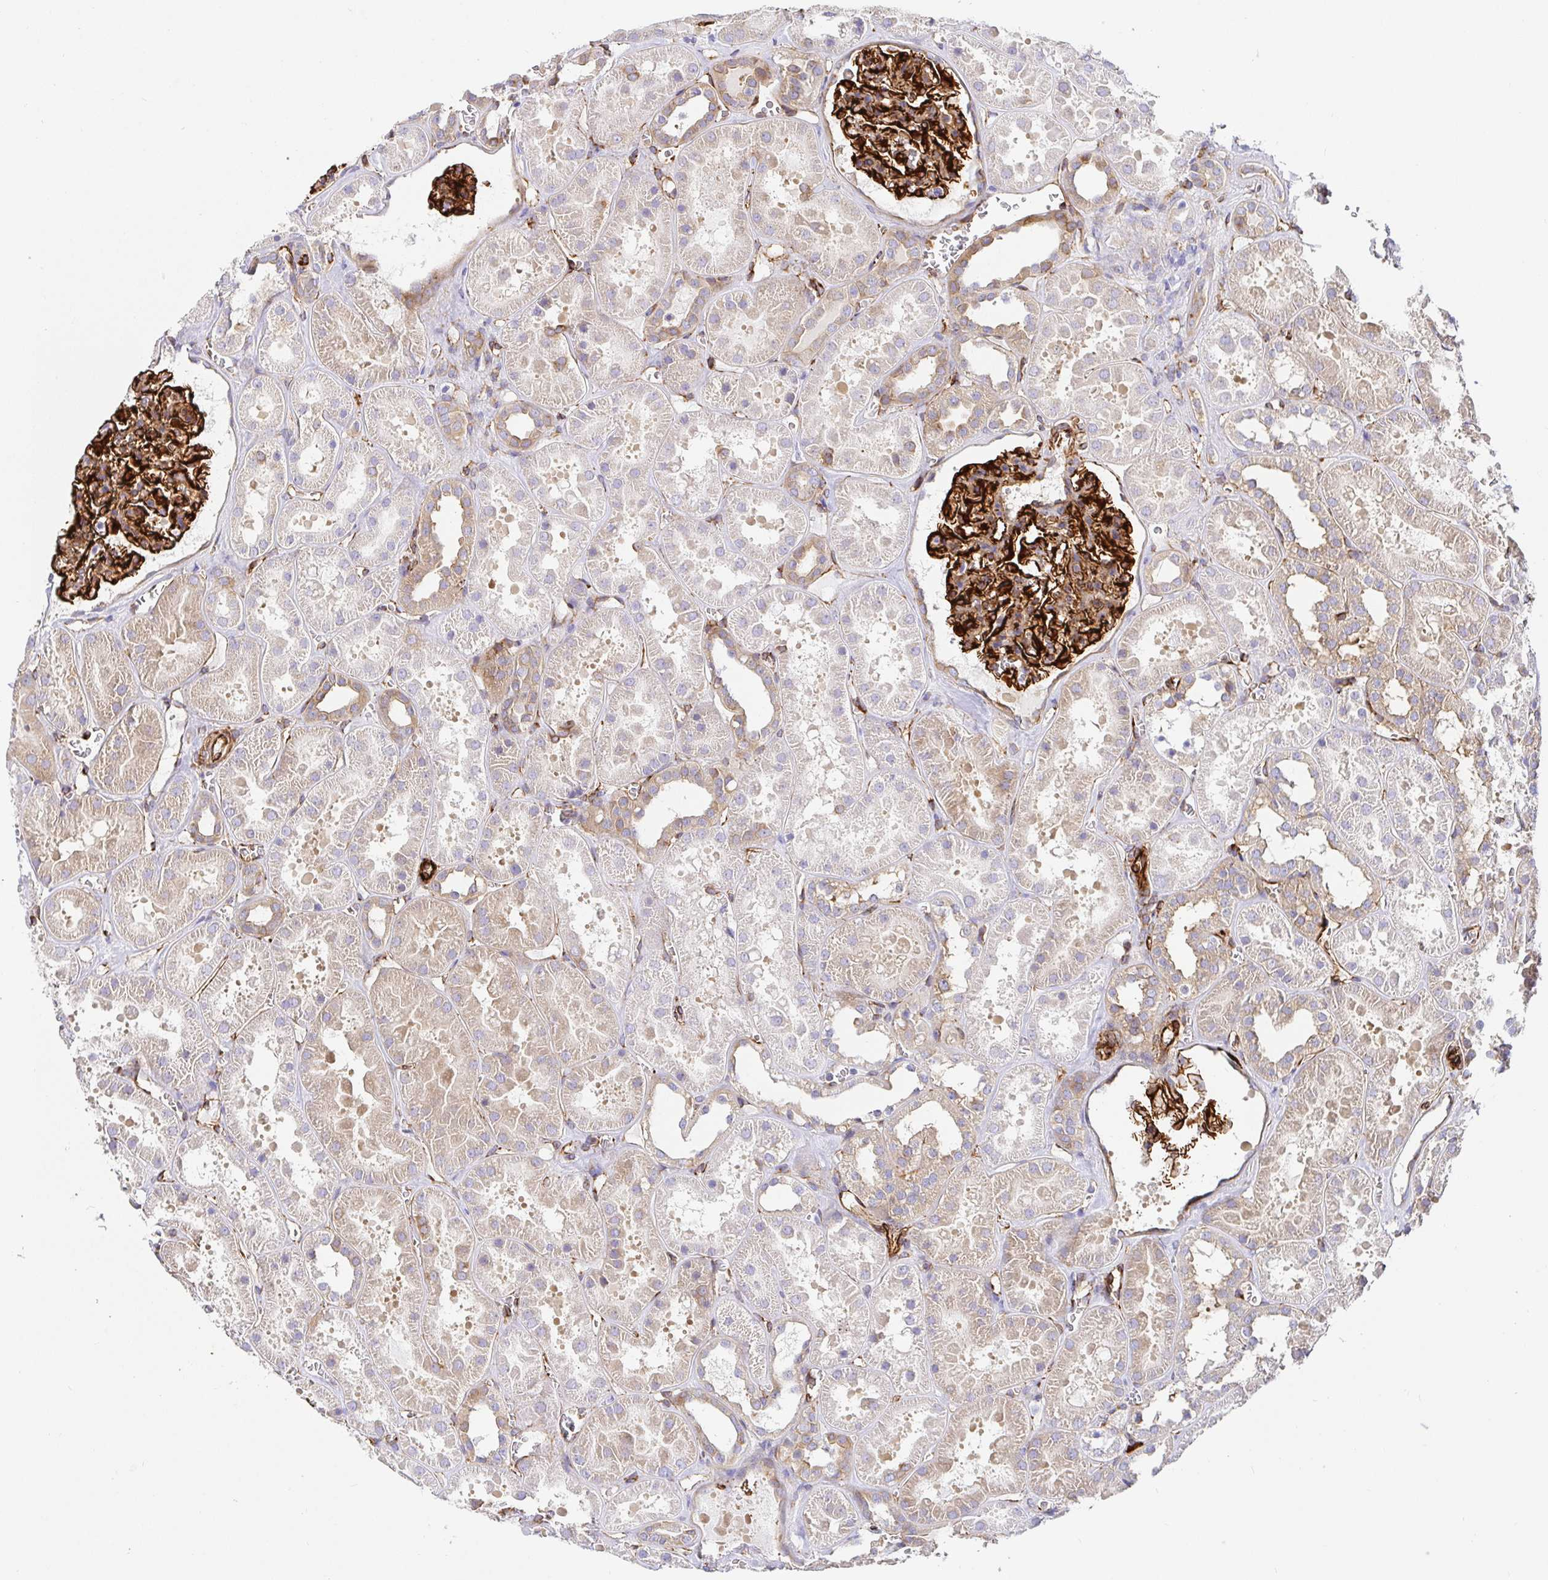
{"staining": {"intensity": "strong", "quantity": "25%-75%", "location": "cytoplasmic/membranous"}, "tissue": "kidney", "cell_type": "Cells in glomeruli", "image_type": "normal", "snomed": [{"axis": "morphology", "description": "Normal tissue, NOS"}, {"axis": "topography", "description": "Kidney"}], "caption": "Human kidney stained for a protein (brown) displays strong cytoplasmic/membranous positive positivity in approximately 25%-75% of cells in glomeruli.", "gene": "DOCK1", "patient": {"sex": "female", "age": 41}}